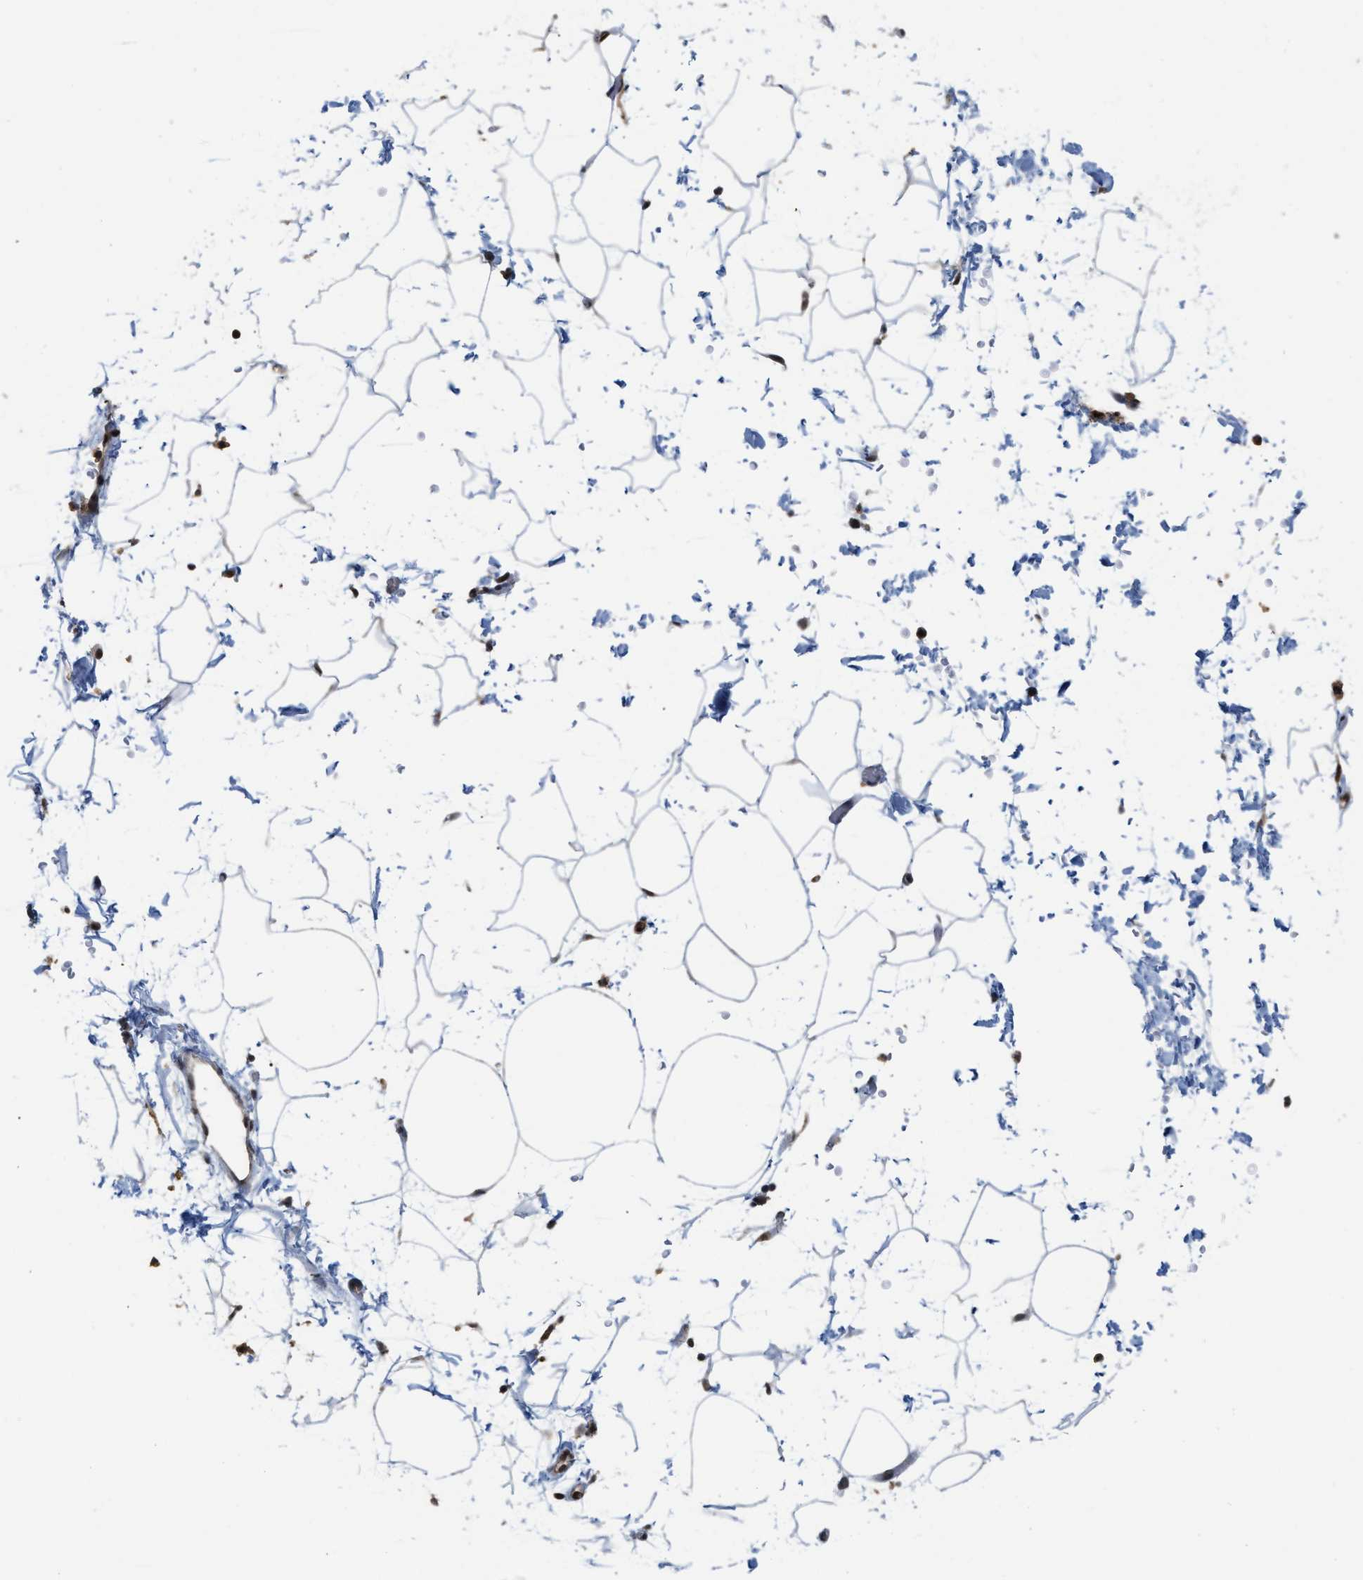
{"staining": {"intensity": "weak", "quantity": ">75%", "location": "cytoplasmic/membranous"}, "tissue": "adipose tissue", "cell_type": "Adipocytes", "image_type": "normal", "snomed": [{"axis": "morphology", "description": "Normal tissue, NOS"}, {"axis": "topography", "description": "Soft tissue"}], "caption": "Weak cytoplasmic/membranous expression for a protein is seen in approximately >75% of adipocytes of benign adipose tissue using IHC.", "gene": "BAIAP2L1", "patient": {"sex": "male", "age": 72}}